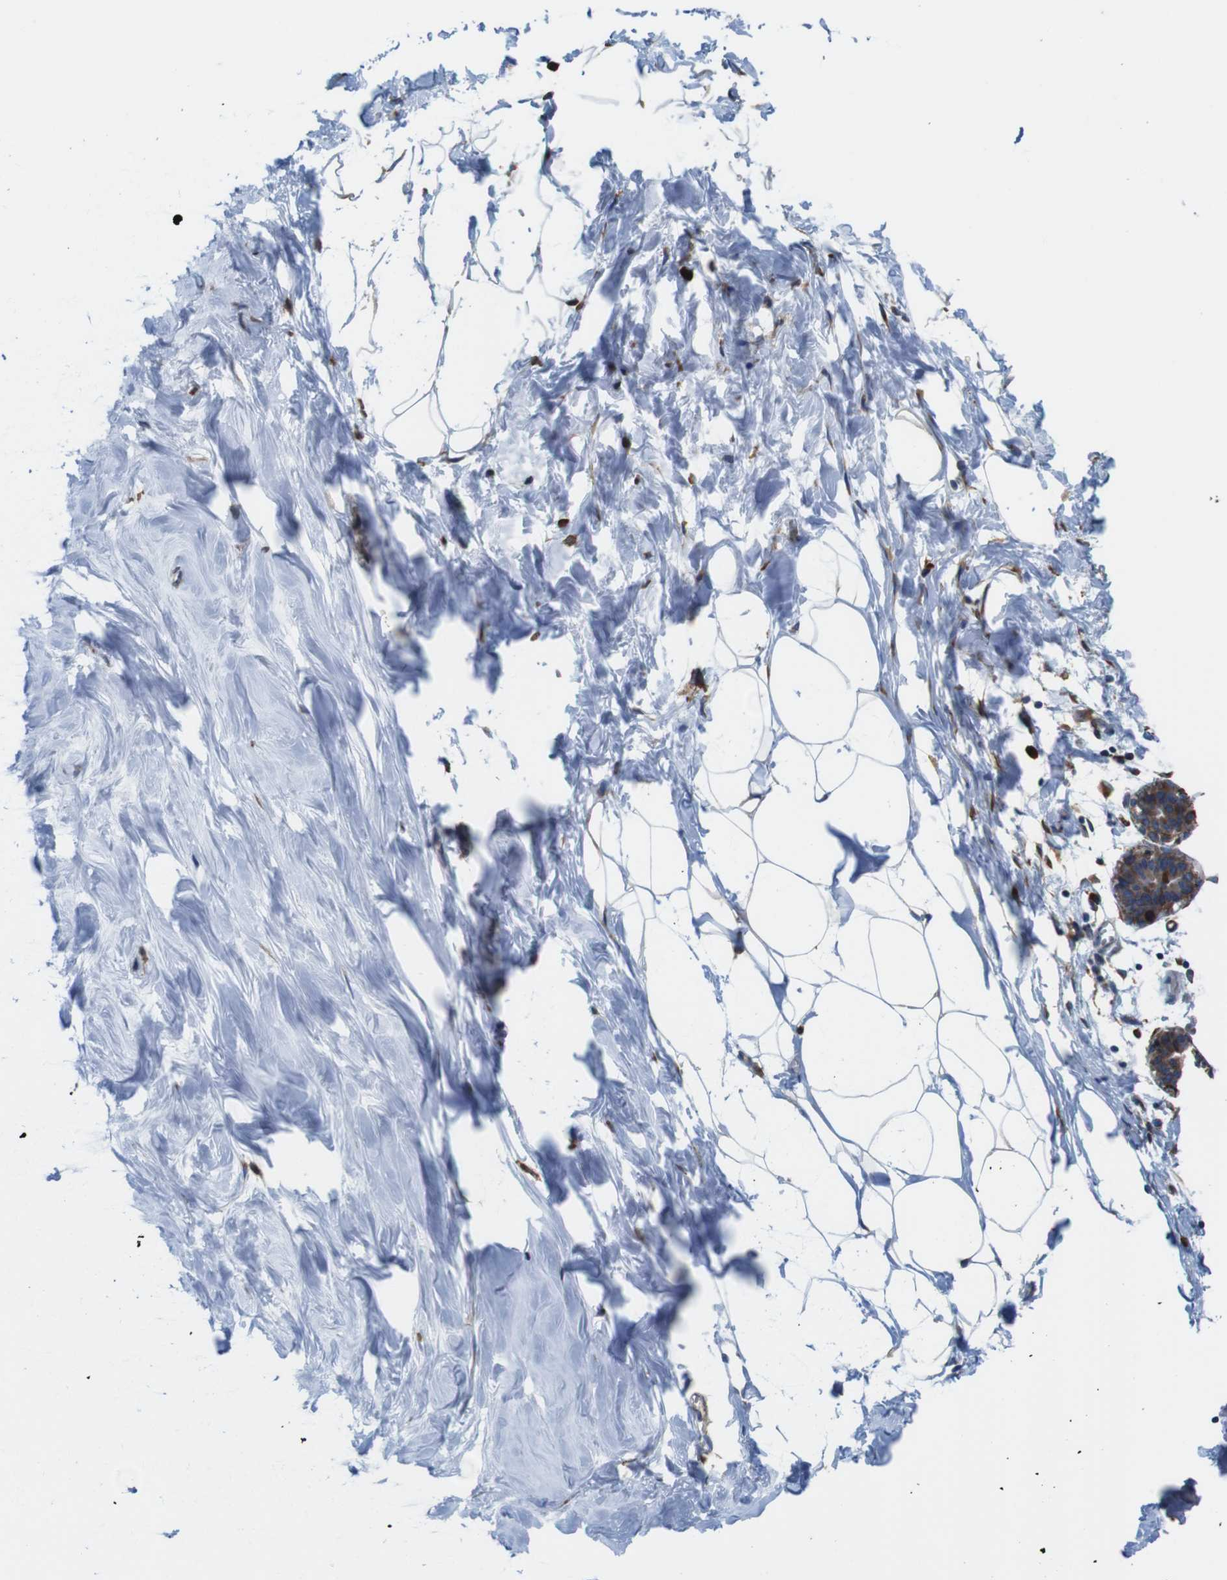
{"staining": {"intensity": "negative", "quantity": "none", "location": "none"}, "tissue": "breast", "cell_type": "Adipocytes", "image_type": "normal", "snomed": [{"axis": "morphology", "description": "Normal tissue, NOS"}, {"axis": "topography", "description": "Breast"}], "caption": "Protein analysis of benign breast exhibits no significant staining in adipocytes.", "gene": "UGGT1", "patient": {"sex": "female", "age": 27}}